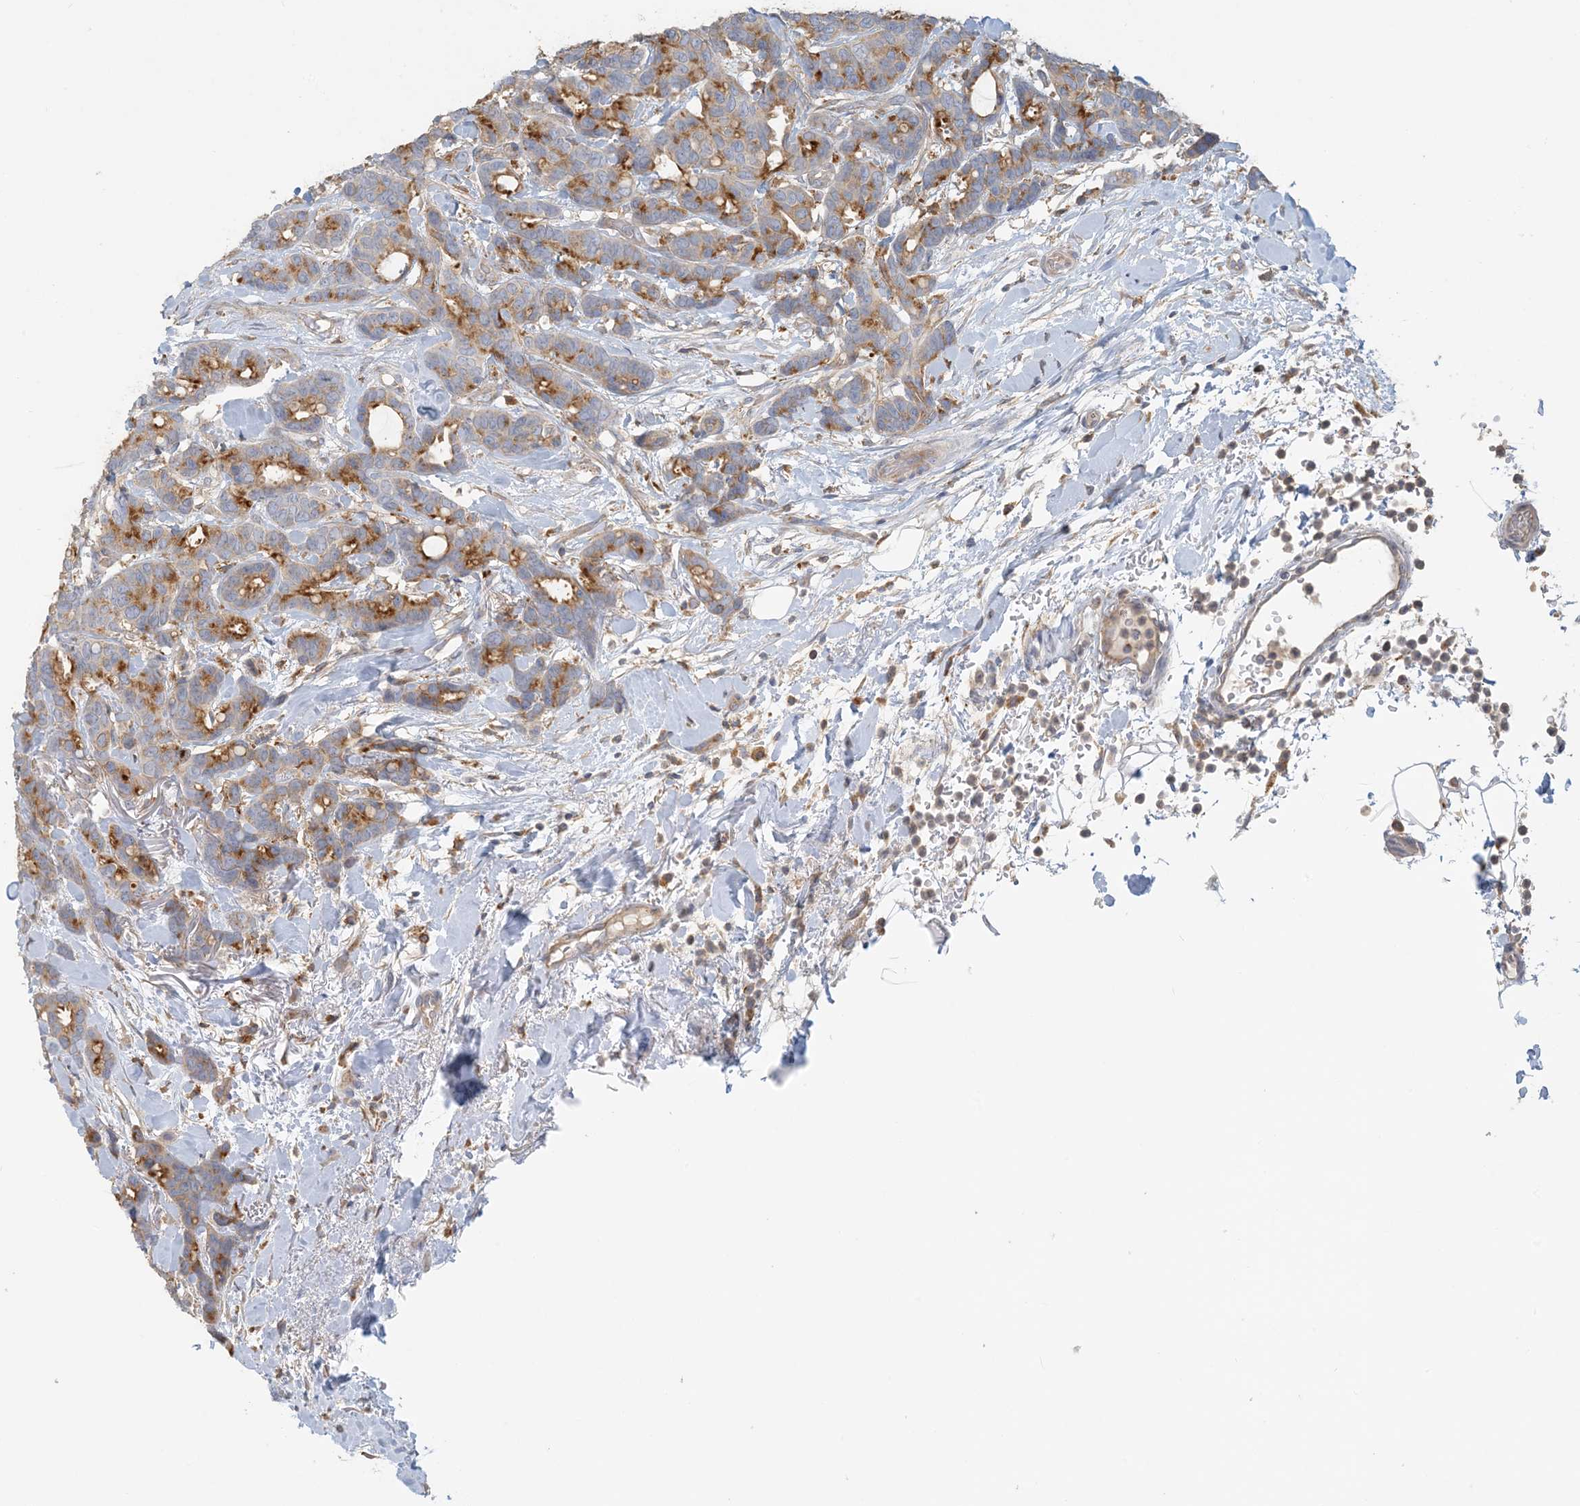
{"staining": {"intensity": "moderate", "quantity": ">75%", "location": "cytoplasmic/membranous"}, "tissue": "breast cancer", "cell_type": "Tumor cells", "image_type": "cancer", "snomed": [{"axis": "morphology", "description": "Duct carcinoma"}, {"axis": "topography", "description": "Breast"}], "caption": "About >75% of tumor cells in human breast cancer reveal moderate cytoplasmic/membranous protein expression as visualized by brown immunohistochemical staining.", "gene": "SPPL2A", "patient": {"sex": "female", "age": 87}}